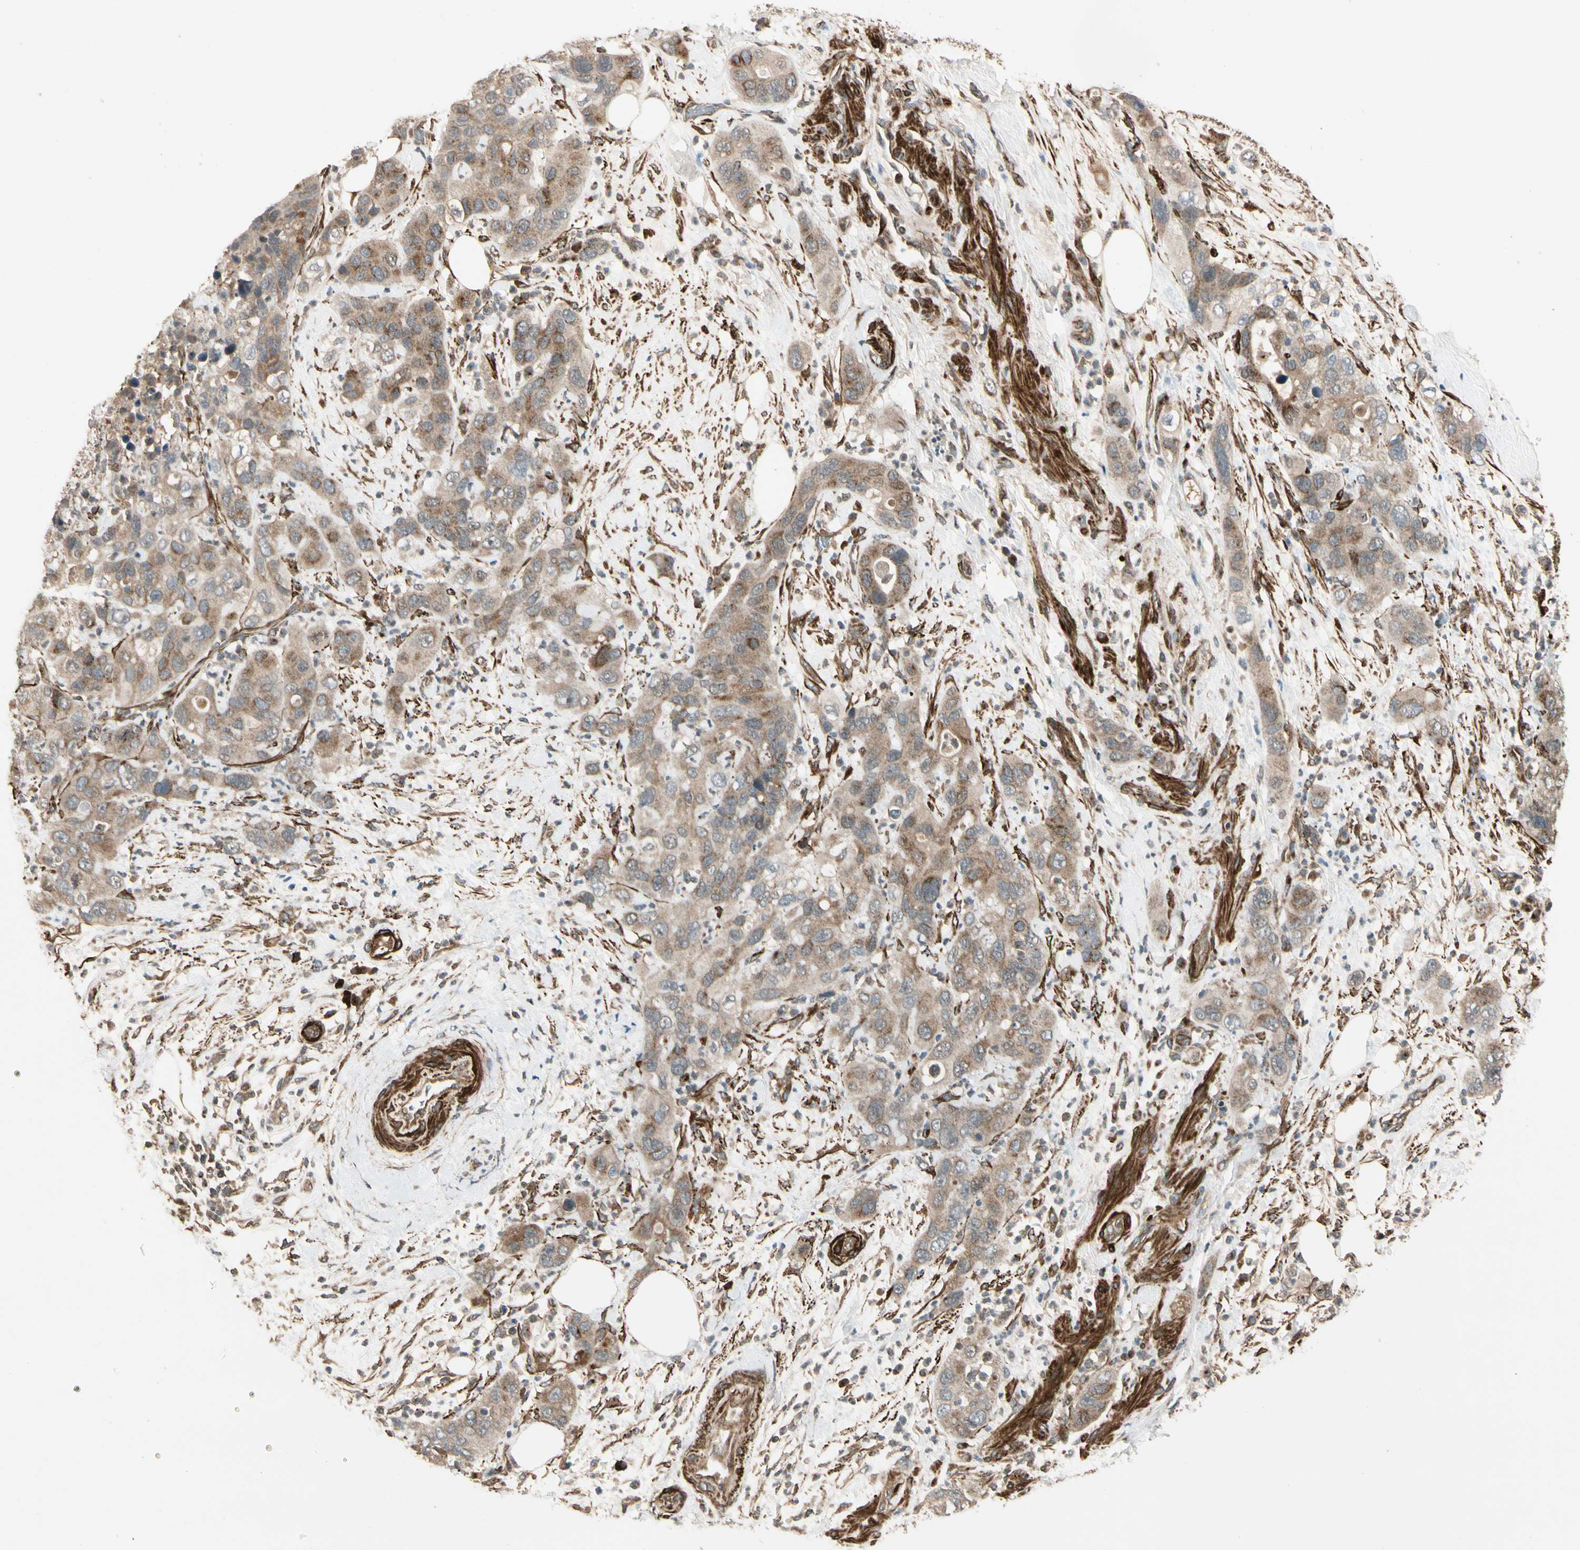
{"staining": {"intensity": "moderate", "quantity": ">75%", "location": "cytoplasmic/membranous"}, "tissue": "pancreatic cancer", "cell_type": "Tumor cells", "image_type": "cancer", "snomed": [{"axis": "morphology", "description": "Adenocarcinoma, NOS"}, {"axis": "topography", "description": "Pancreas"}], "caption": "There is medium levels of moderate cytoplasmic/membranous expression in tumor cells of pancreatic adenocarcinoma, as demonstrated by immunohistochemical staining (brown color).", "gene": "GCK", "patient": {"sex": "female", "age": 71}}